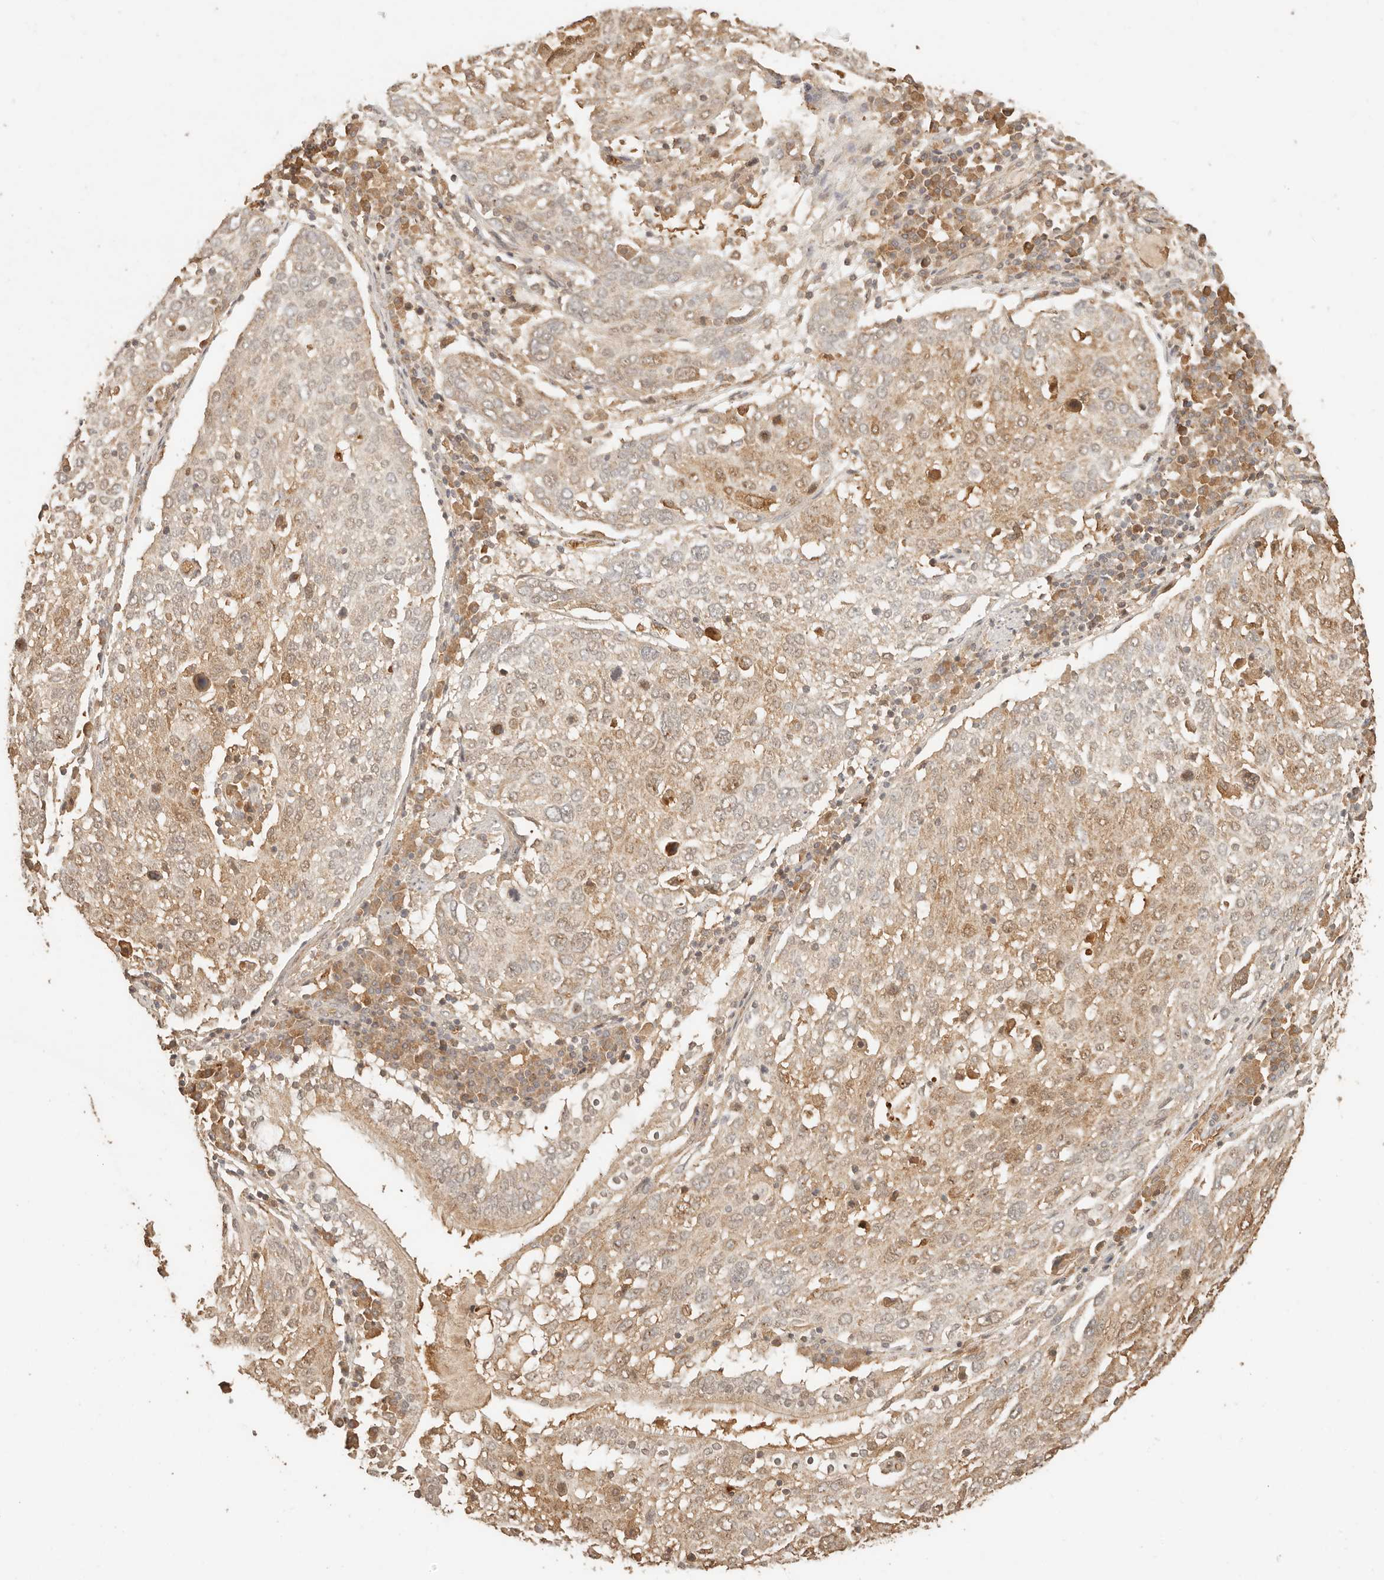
{"staining": {"intensity": "weak", "quantity": "25%-75%", "location": "cytoplasmic/membranous"}, "tissue": "lung cancer", "cell_type": "Tumor cells", "image_type": "cancer", "snomed": [{"axis": "morphology", "description": "Squamous cell carcinoma, NOS"}, {"axis": "topography", "description": "Lung"}], "caption": "There is low levels of weak cytoplasmic/membranous expression in tumor cells of lung cancer (squamous cell carcinoma), as demonstrated by immunohistochemical staining (brown color).", "gene": "INTS11", "patient": {"sex": "male", "age": 65}}